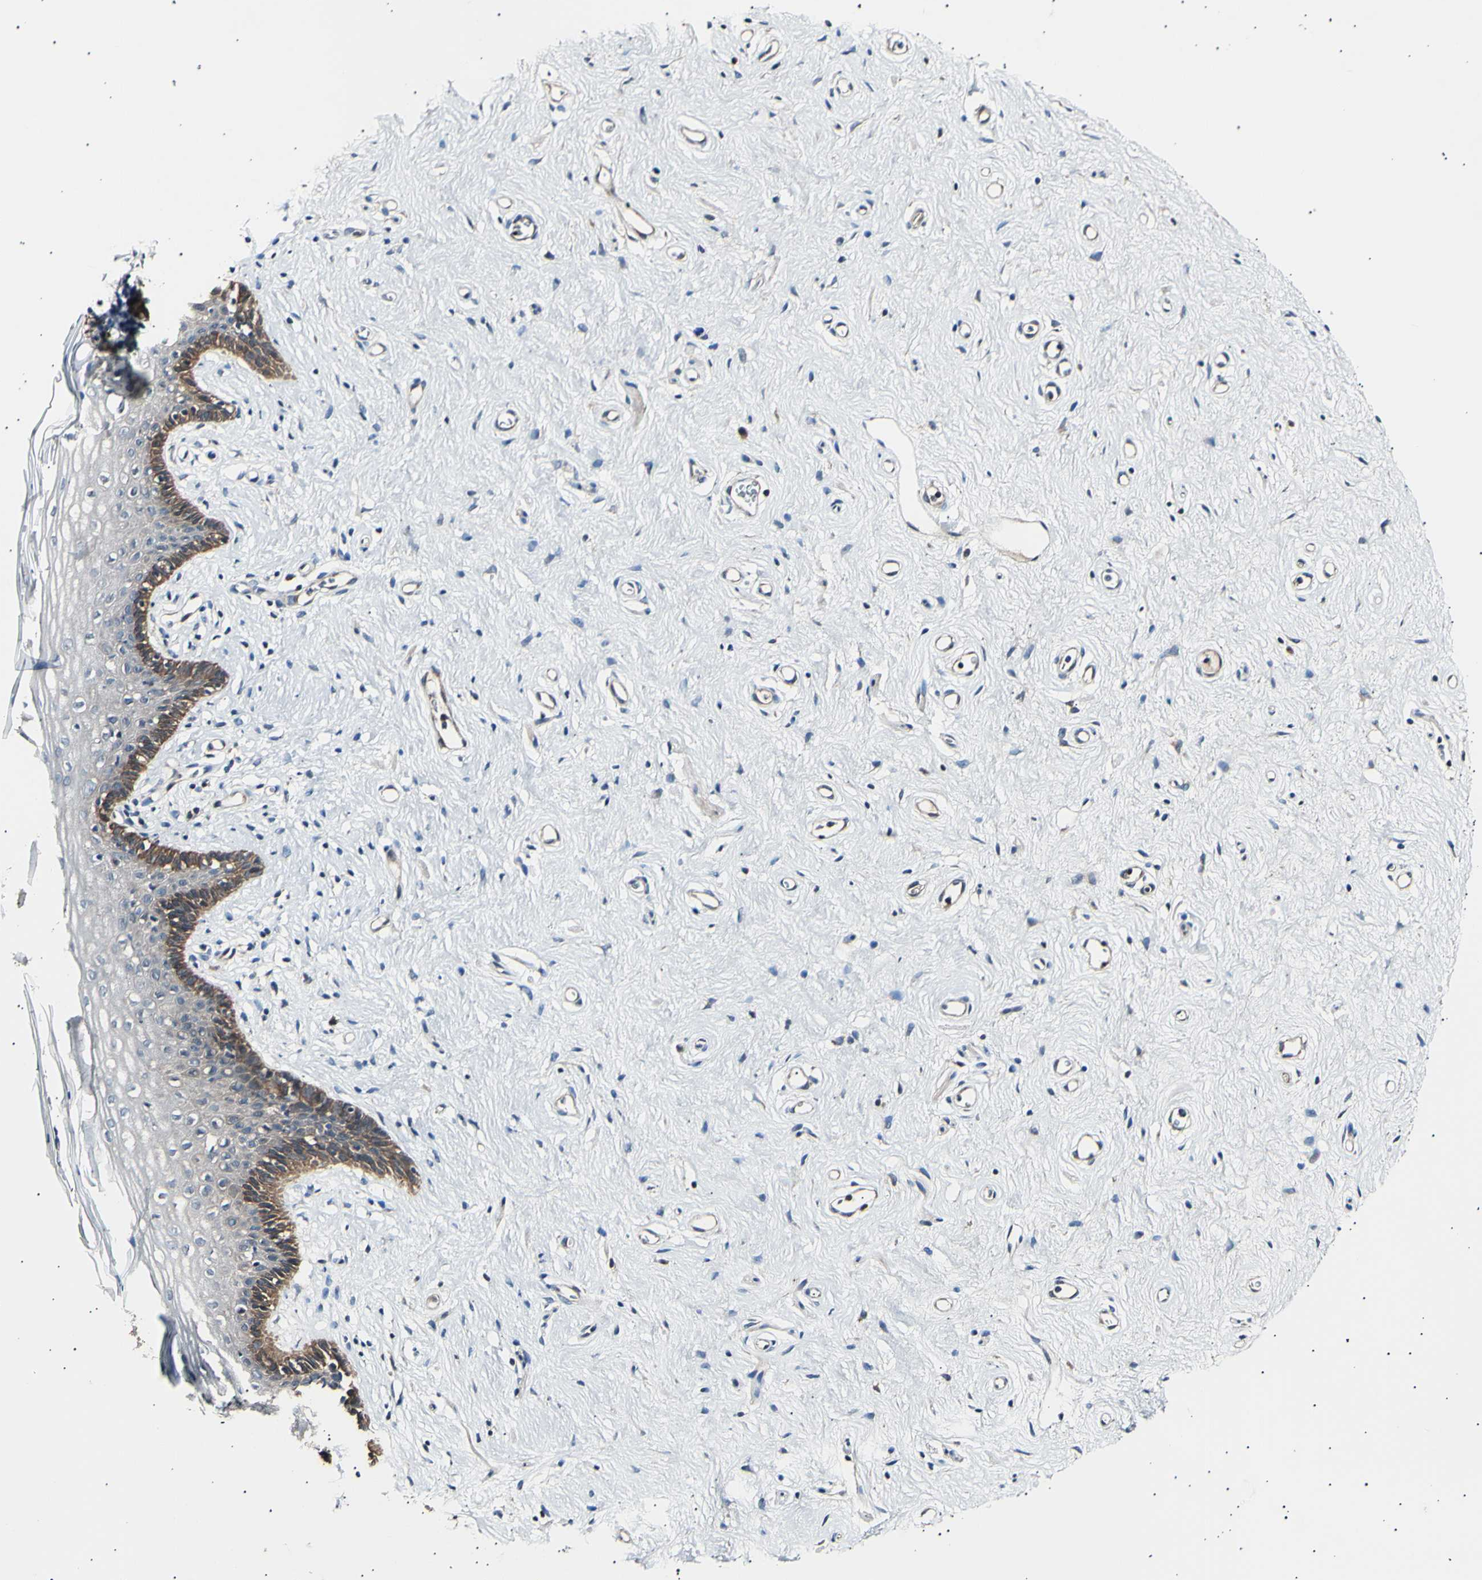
{"staining": {"intensity": "moderate", "quantity": "<25%", "location": "cytoplasmic/membranous"}, "tissue": "vagina", "cell_type": "Squamous epithelial cells", "image_type": "normal", "snomed": [{"axis": "morphology", "description": "Normal tissue, NOS"}, {"axis": "topography", "description": "Vagina"}], "caption": "High-power microscopy captured an IHC histopathology image of normal vagina, revealing moderate cytoplasmic/membranous staining in approximately <25% of squamous epithelial cells. (DAB IHC, brown staining for protein, blue staining for nuclei).", "gene": "ITGA6", "patient": {"sex": "female", "age": 44}}